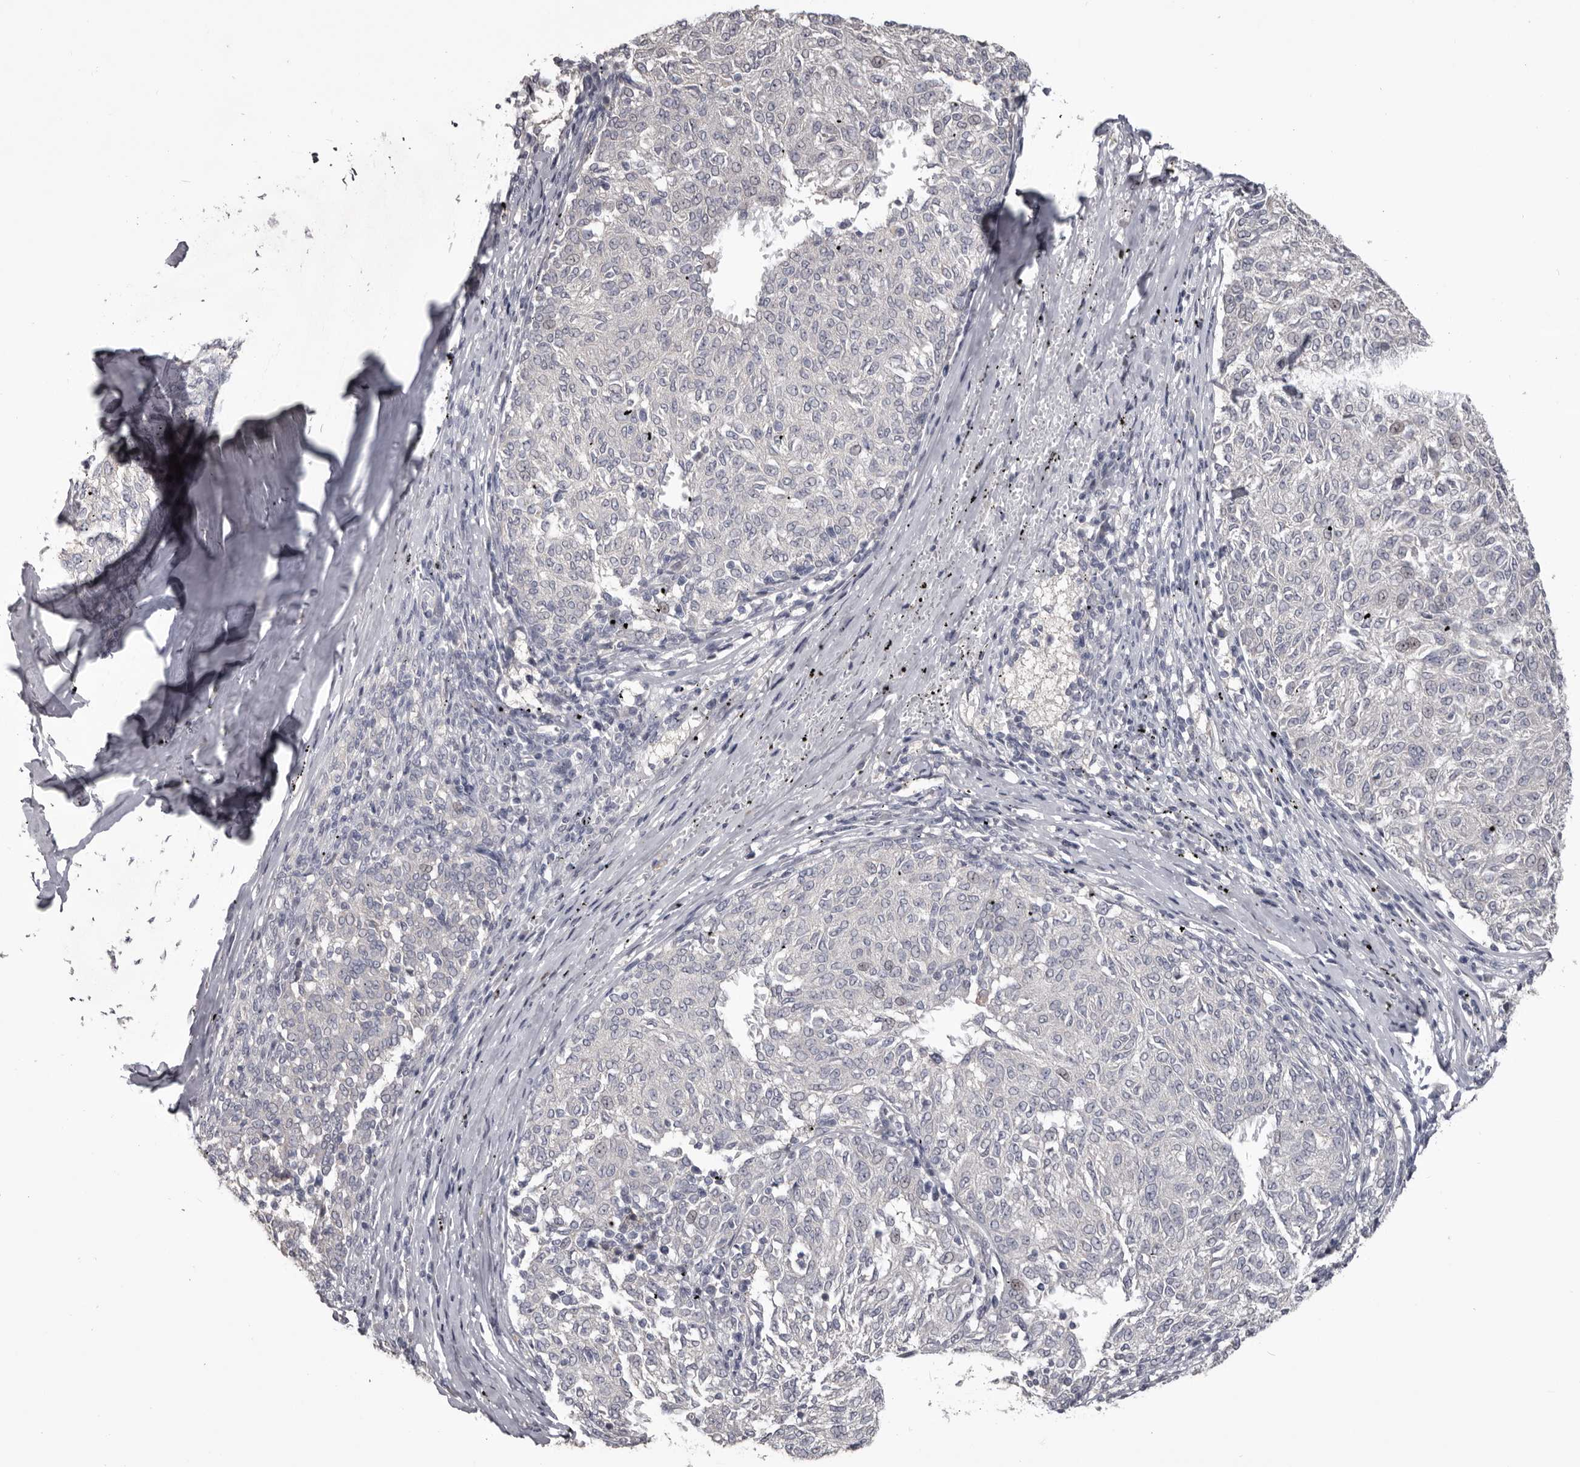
{"staining": {"intensity": "negative", "quantity": "none", "location": "none"}, "tissue": "melanoma", "cell_type": "Tumor cells", "image_type": "cancer", "snomed": [{"axis": "morphology", "description": "Malignant melanoma, NOS"}, {"axis": "topography", "description": "Skin"}], "caption": "A micrograph of human malignant melanoma is negative for staining in tumor cells. The staining is performed using DAB (3,3'-diaminobenzidine) brown chromogen with nuclei counter-stained in using hematoxylin.", "gene": "LPAR6", "patient": {"sex": "female", "age": 72}}